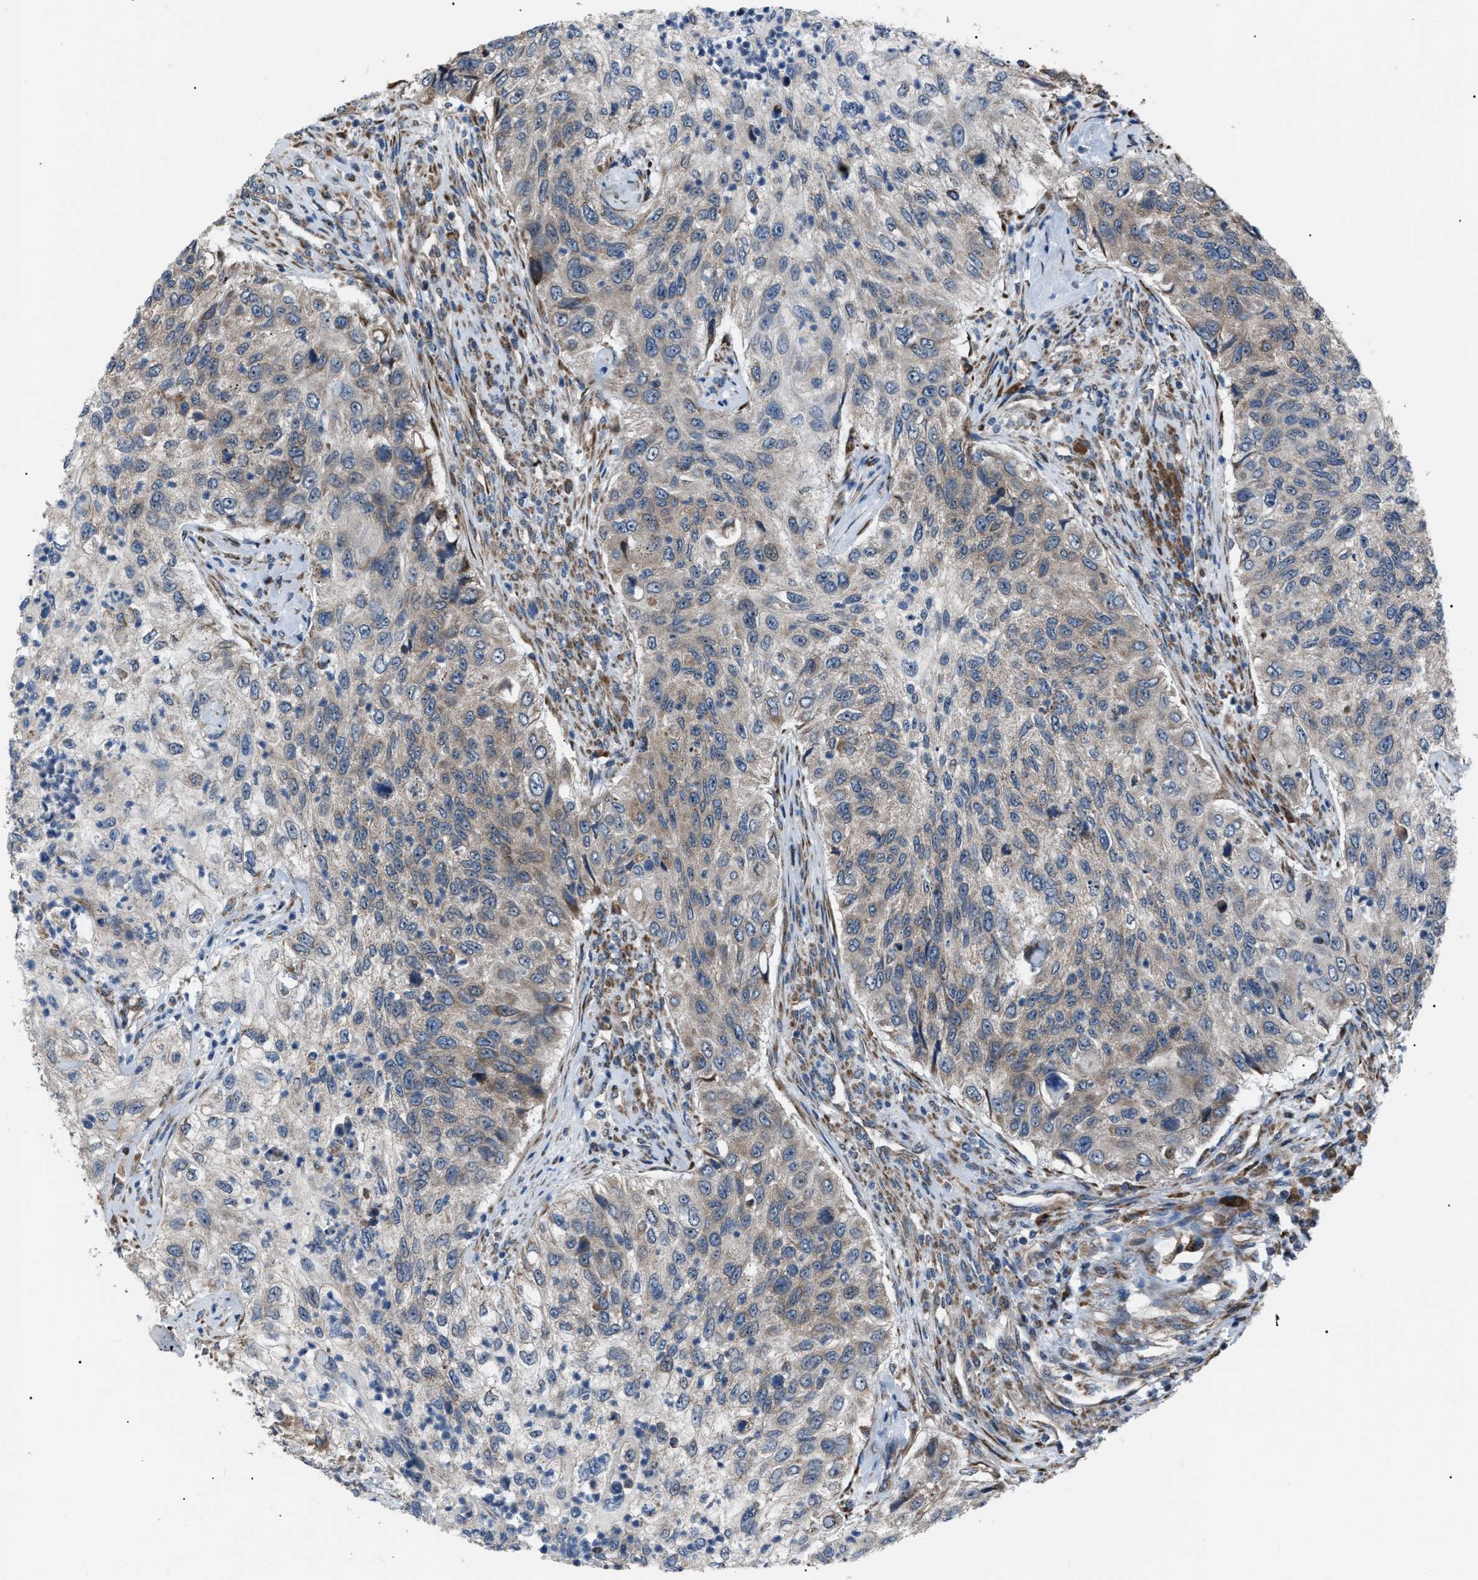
{"staining": {"intensity": "weak", "quantity": "25%-75%", "location": "cytoplasmic/membranous"}, "tissue": "urothelial cancer", "cell_type": "Tumor cells", "image_type": "cancer", "snomed": [{"axis": "morphology", "description": "Urothelial carcinoma, High grade"}, {"axis": "topography", "description": "Urinary bladder"}], "caption": "Protein staining demonstrates weak cytoplasmic/membranous positivity in approximately 25%-75% of tumor cells in urothelial cancer. (DAB (3,3'-diaminobenzidine) IHC, brown staining for protein, blue staining for nuclei).", "gene": "AGO2", "patient": {"sex": "female", "age": 60}}